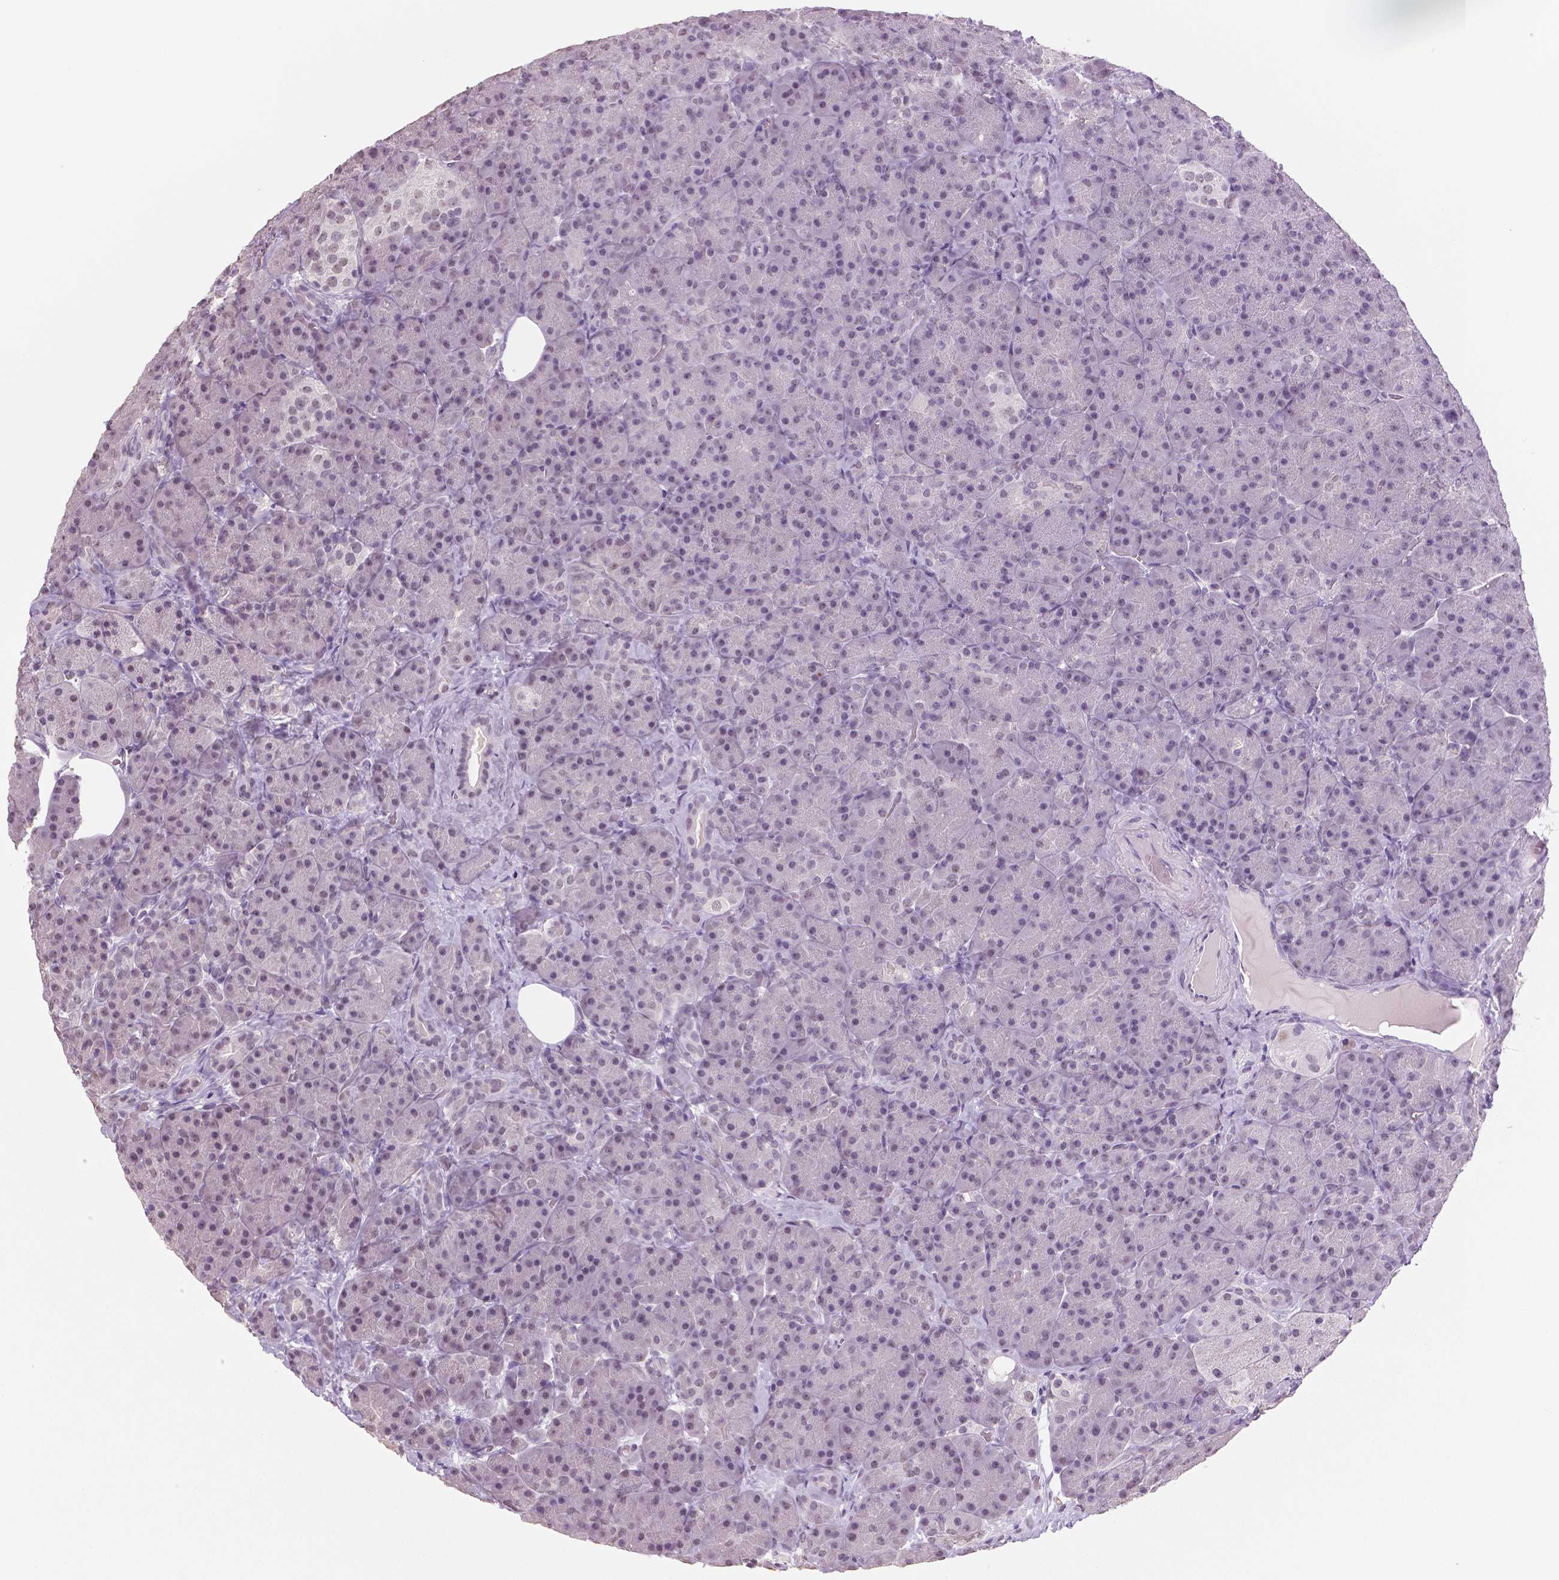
{"staining": {"intensity": "weak", "quantity": "<25%", "location": "nuclear"}, "tissue": "pancreas", "cell_type": "Exocrine glandular cells", "image_type": "normal", "snomed": [{"axis": "morphology", "description": "Normal tissue, NOS"}, {"axis": "topography", "description": "Pancreas"}], "caption": "Immunohistochemical staining of benign pancreas demonstrates no significant staining in exocrine glandular cells. The staining was performed using DAB to visualize the protein expression in brown, while the nuclei were stained in blue with hematoxylin (Magnification: 20x).", "gene": "IGF2BP1", "patient": {"sex": "male", "age": 57}}